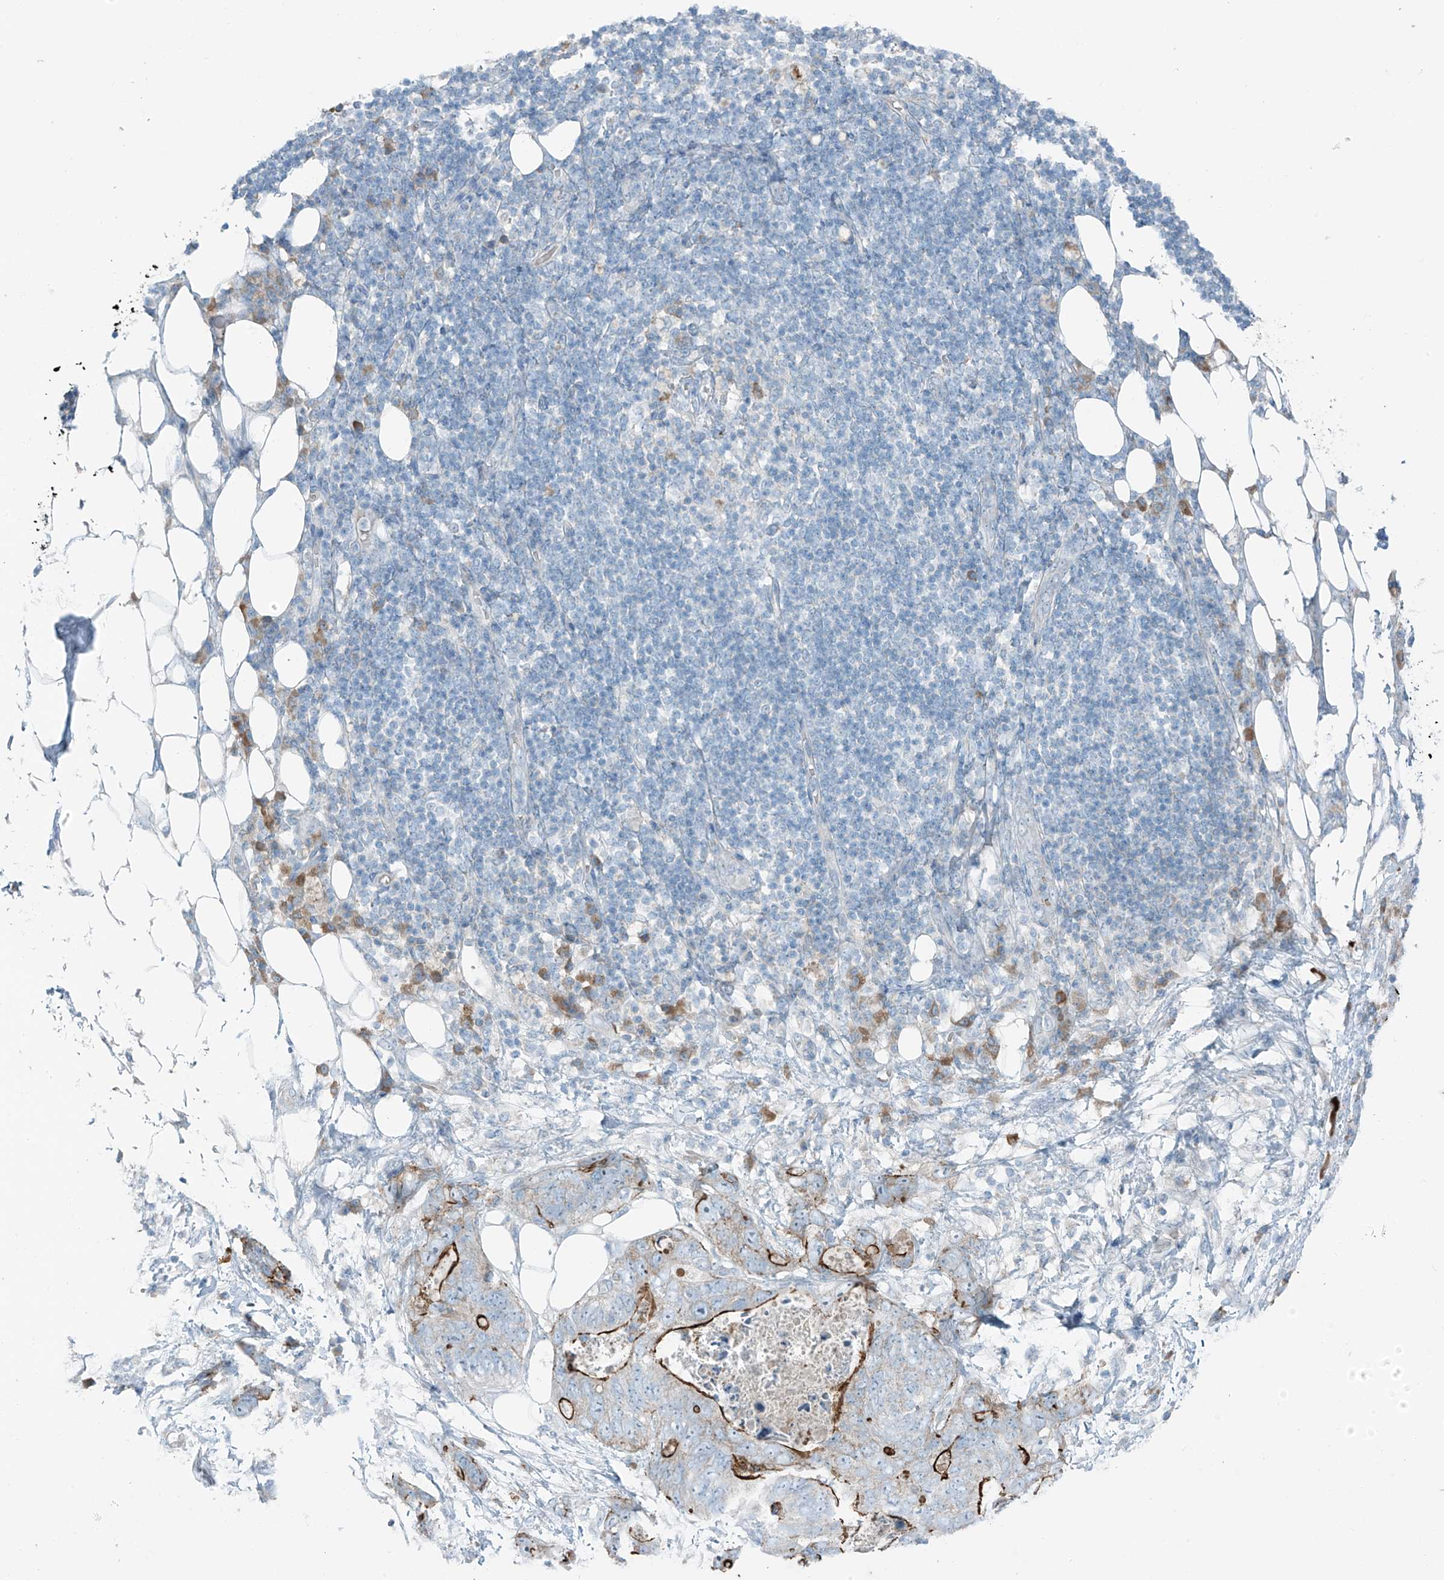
{"staining": {"intensity": "strong", "quantity": ">75%", "location": "cytoplasmic/membranous"}, "tissue": "stomach cancer", "cell_type": "Tumor cells", "image_type": "cancer", "snomed": [{"axis": "morphology", "description": "Adenocarcinoma, NOS"}, {"axis": "topography", "description": "Stomach"}], "caption": "Stomach cancer tissue shows strong cytoplasmic/membranous staining in about >75% of tumor cells, visualized by immunohistochemistry.", "gene": "FAM131C", "patient": {"sex": "female", "age": 89}}